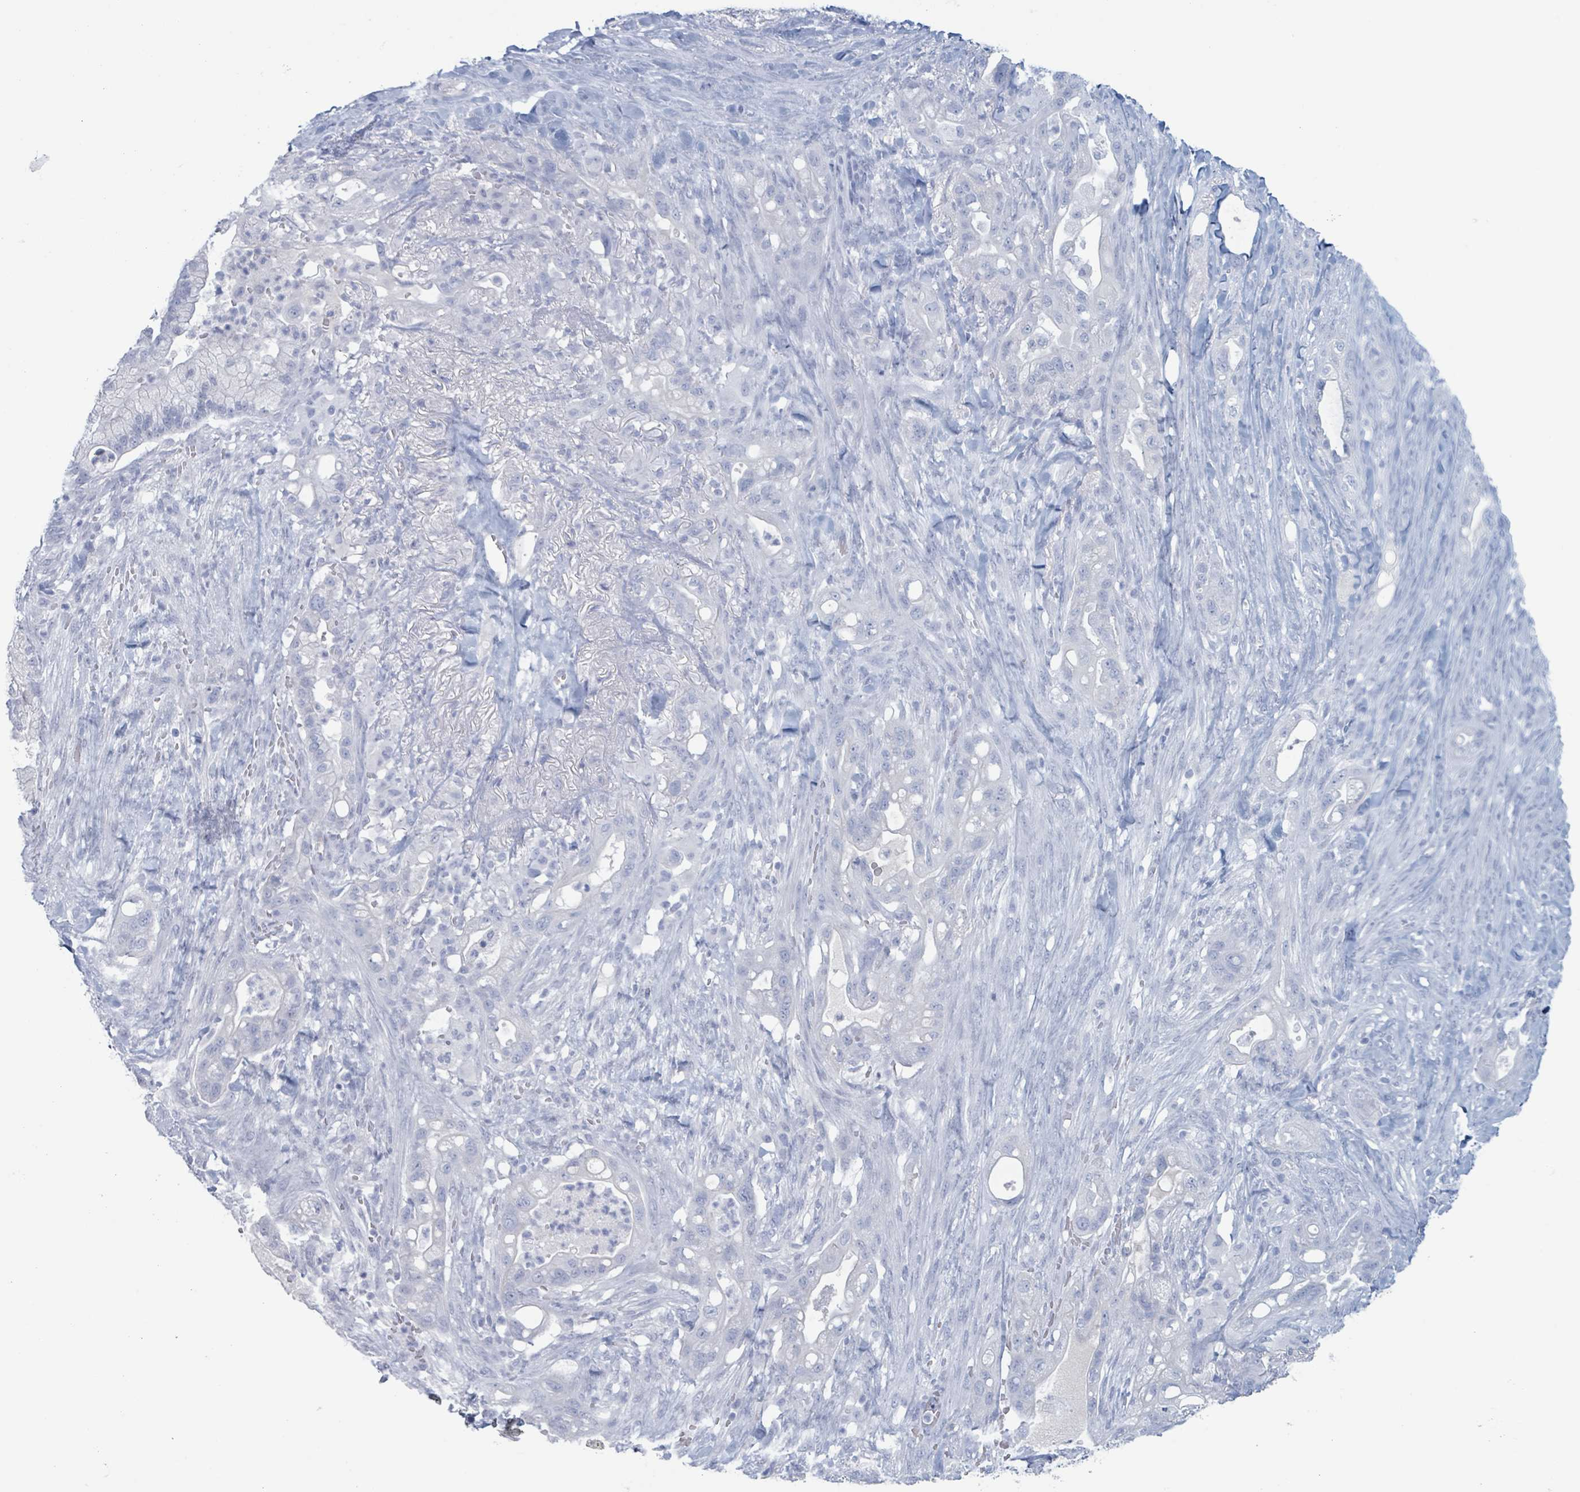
{"staining": {"intensity": "negative", "quantity": "none", "location": "none"}, "tissue": "pancreatic cancer", "cell_type": "Tumor cells", "image_type": "cancer", "snomed": [{"axis": "morphology", "description": "Adenocarcinoma, NOS"}, {"axis": "topography", "description": "Pancreas"}], "caption": "The immunohistochemistry (IHC) histopathology image has no significant staining in tumor cells of adenocarcinoma (pancreatic) tissue. The staining is performed using DAB brown chromogen with nuclei counter-stained in using hematoxylin.", "gene": "KLK4", "patient": {"sex": "male", "age": 44}}